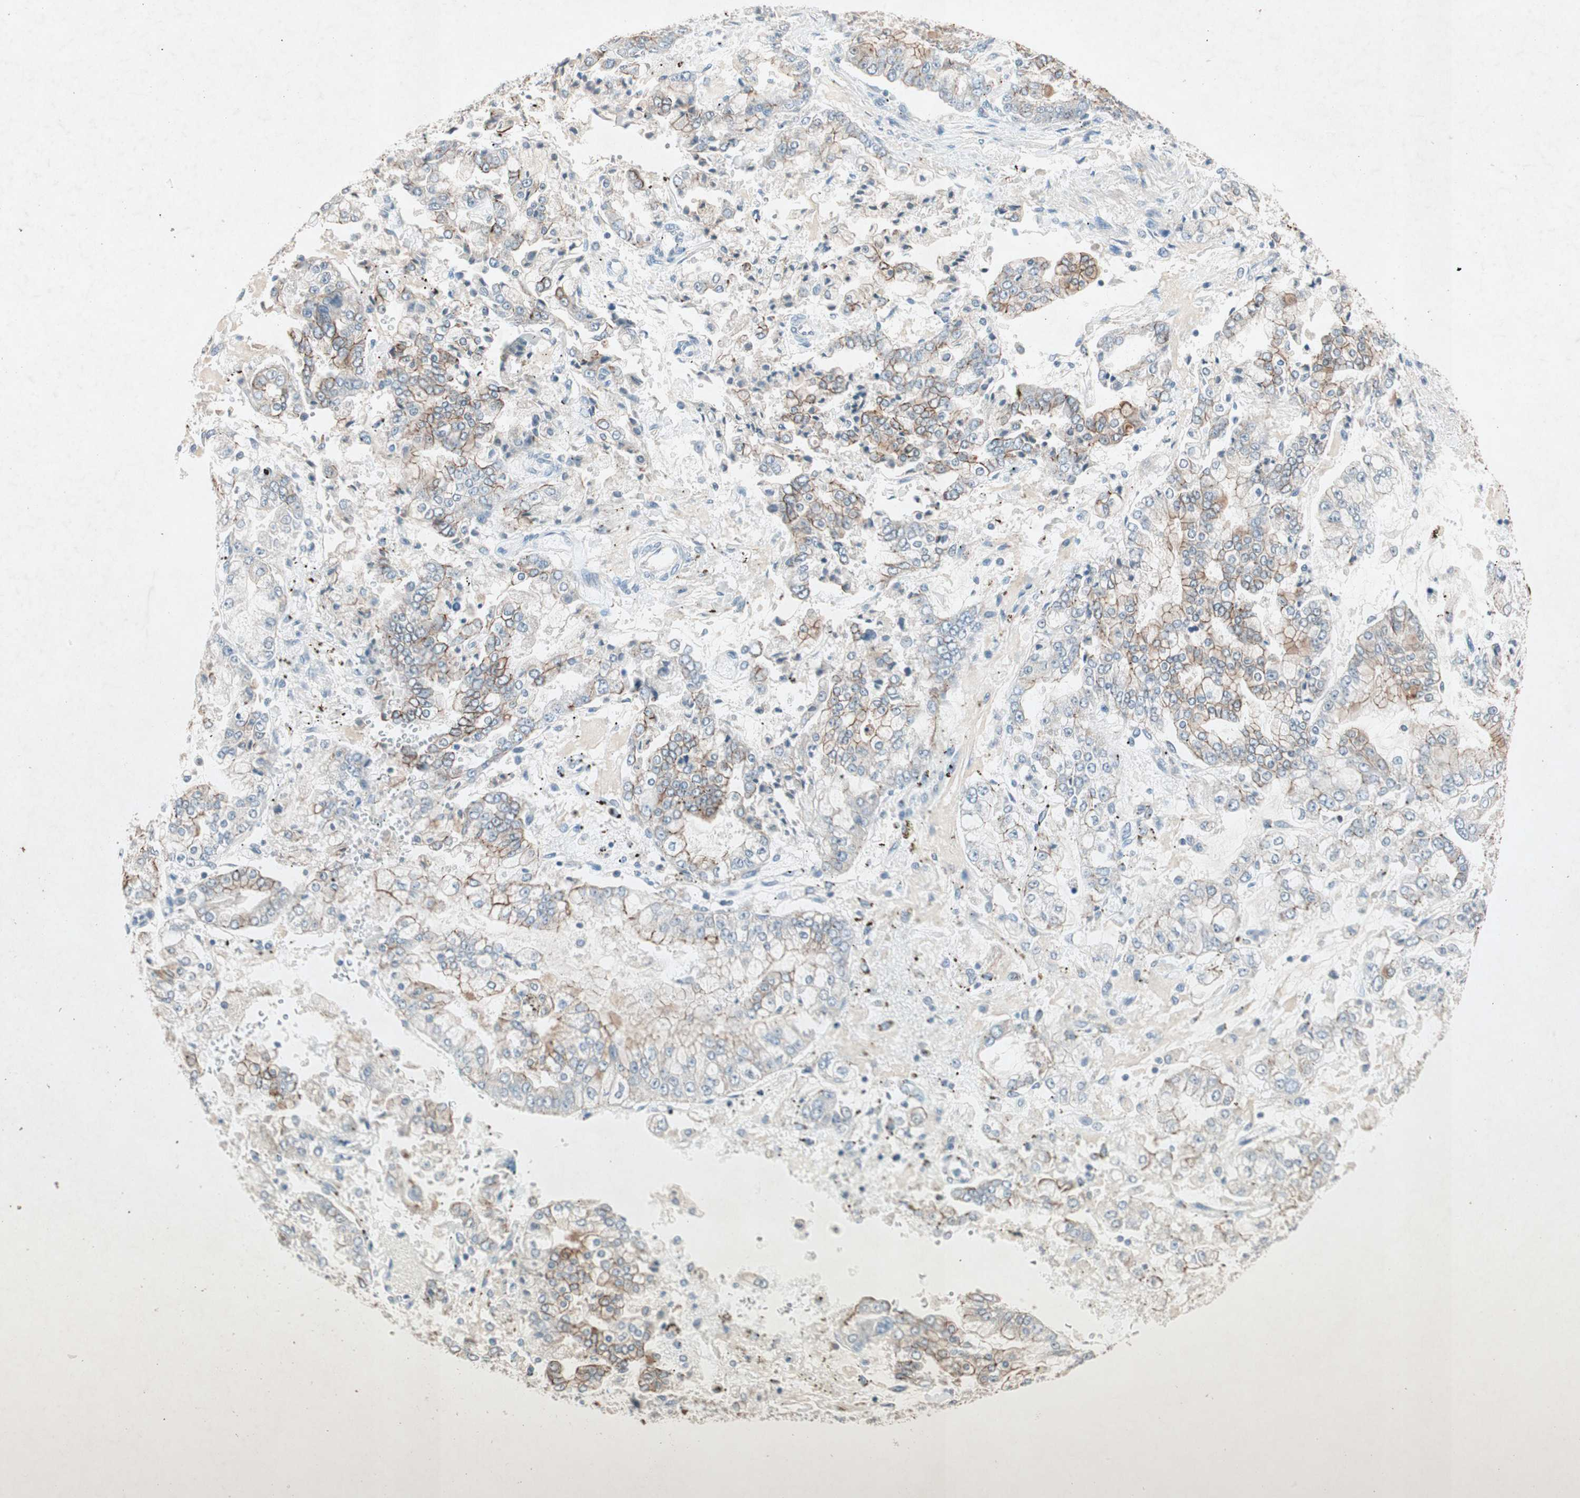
{"staining": {"intensity": "moderate", "quantity": "25%-75%", "location": "cytoplasmic/membranous"}, "tissue": "stomach cancer", "cell_type": "Tumor cells", "image_type": "cancer", "snomed": [{"axis": "morphology", "description": "Adenocarcinoma, NOS"}, {"axis": "topography", "description": "Stomach"}], "caption": "Brown immunohistochemical staining in stomach cancer shows moderate cytoplasmic/membranous staining in approximately 25%-75% of tumor cells.", "gene": "NKAIN1", "patient": {"sex": "male", "age": 76}}